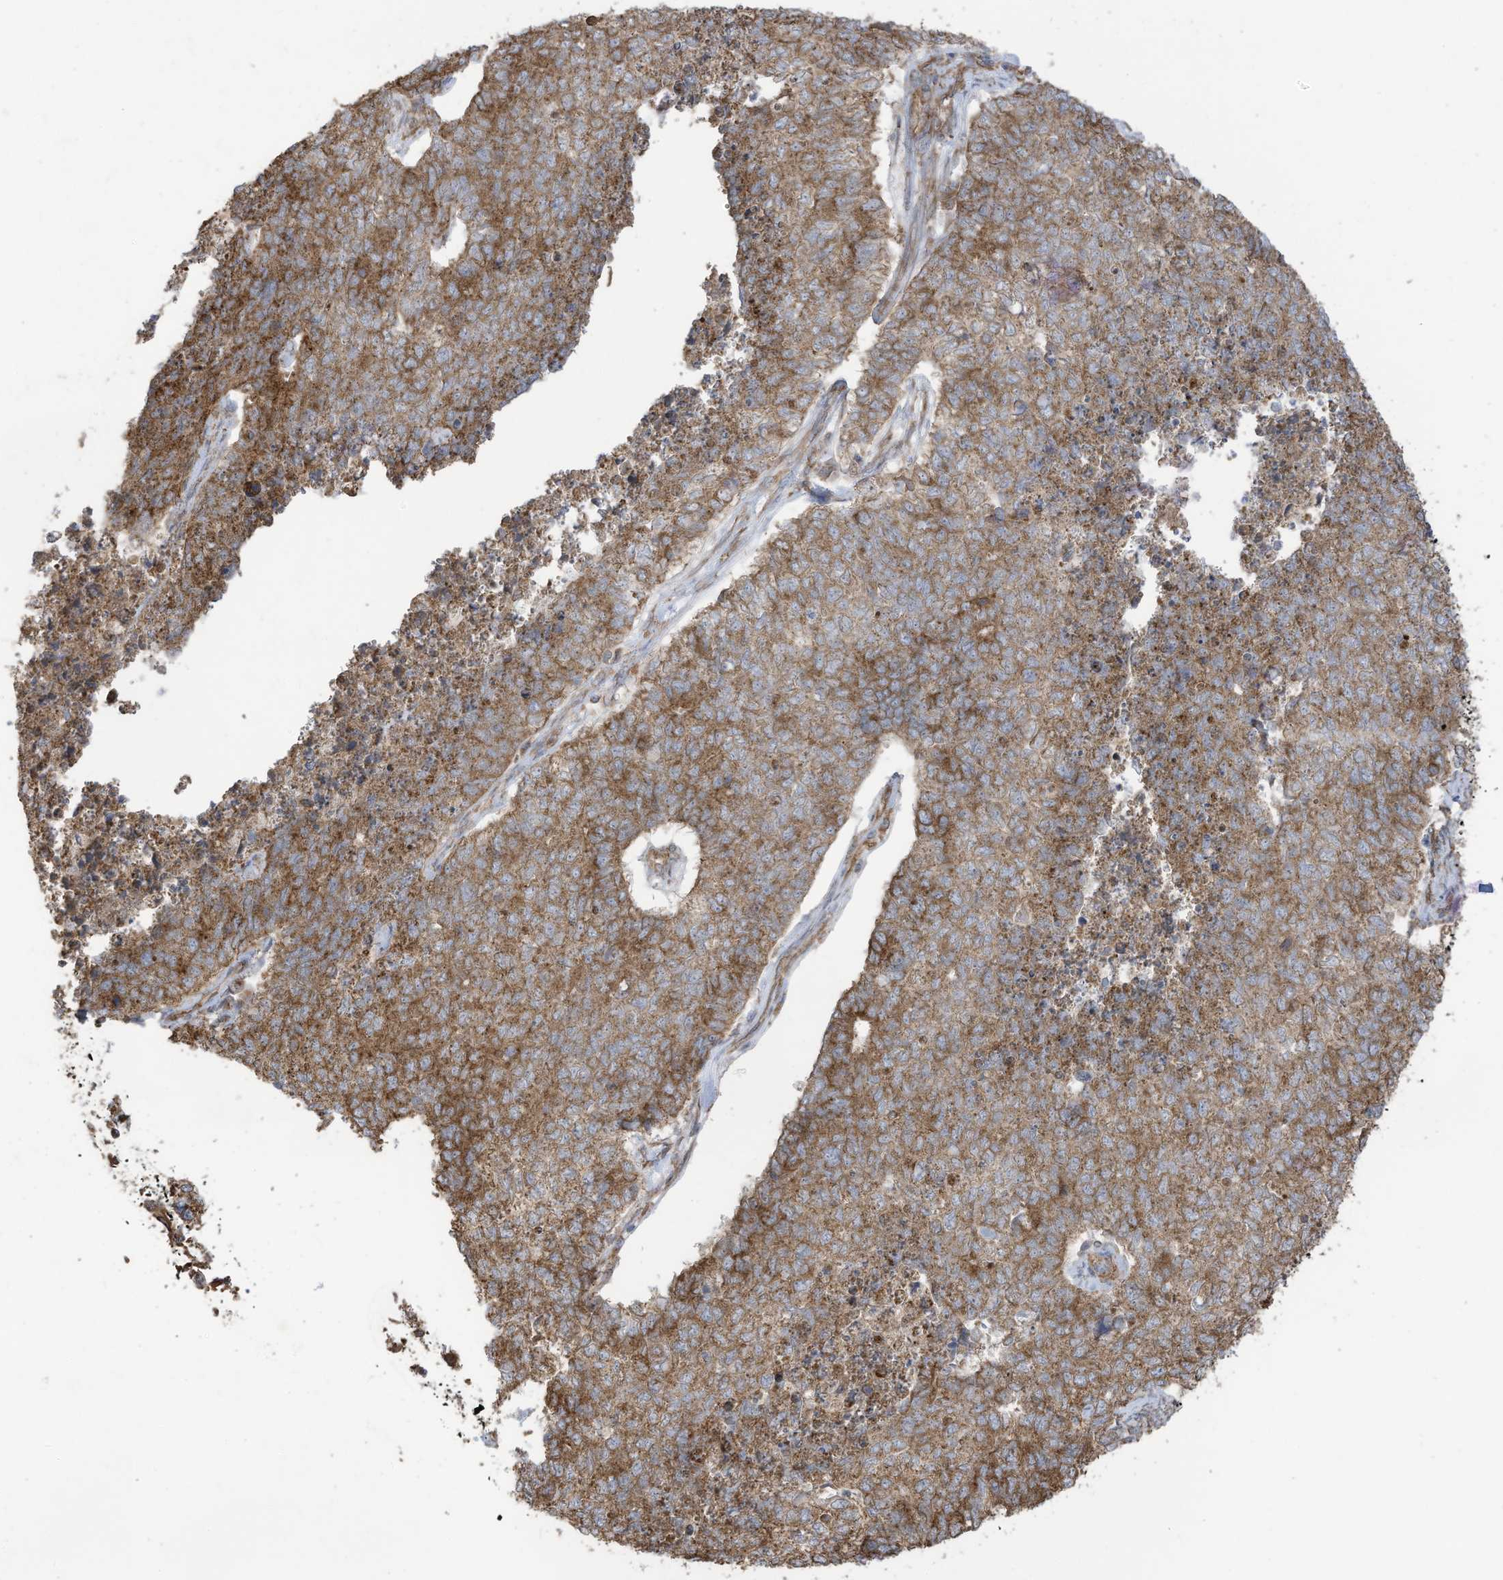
{"staining": {"intensity": "moderate", "quantity": ">75%", "location": "cytoplasmic/membranous"}, "tissue": "cervical cancer", "cell_type": "Tumor cells", "image_type": "cancer", "snomed": [{"axis": "morphology", "description": "Squamous cell carcinoma, NOS"}, {"axis": "topography", "description": "Cervix"}], "caption": "Protein staining displays moderate cytoplasmic/membranous staining in about >75% of tumor cells in squamous cell carcinoma (cervical).", "gene": "CGAS", "patient": {"sex": "female", "age": 63}}